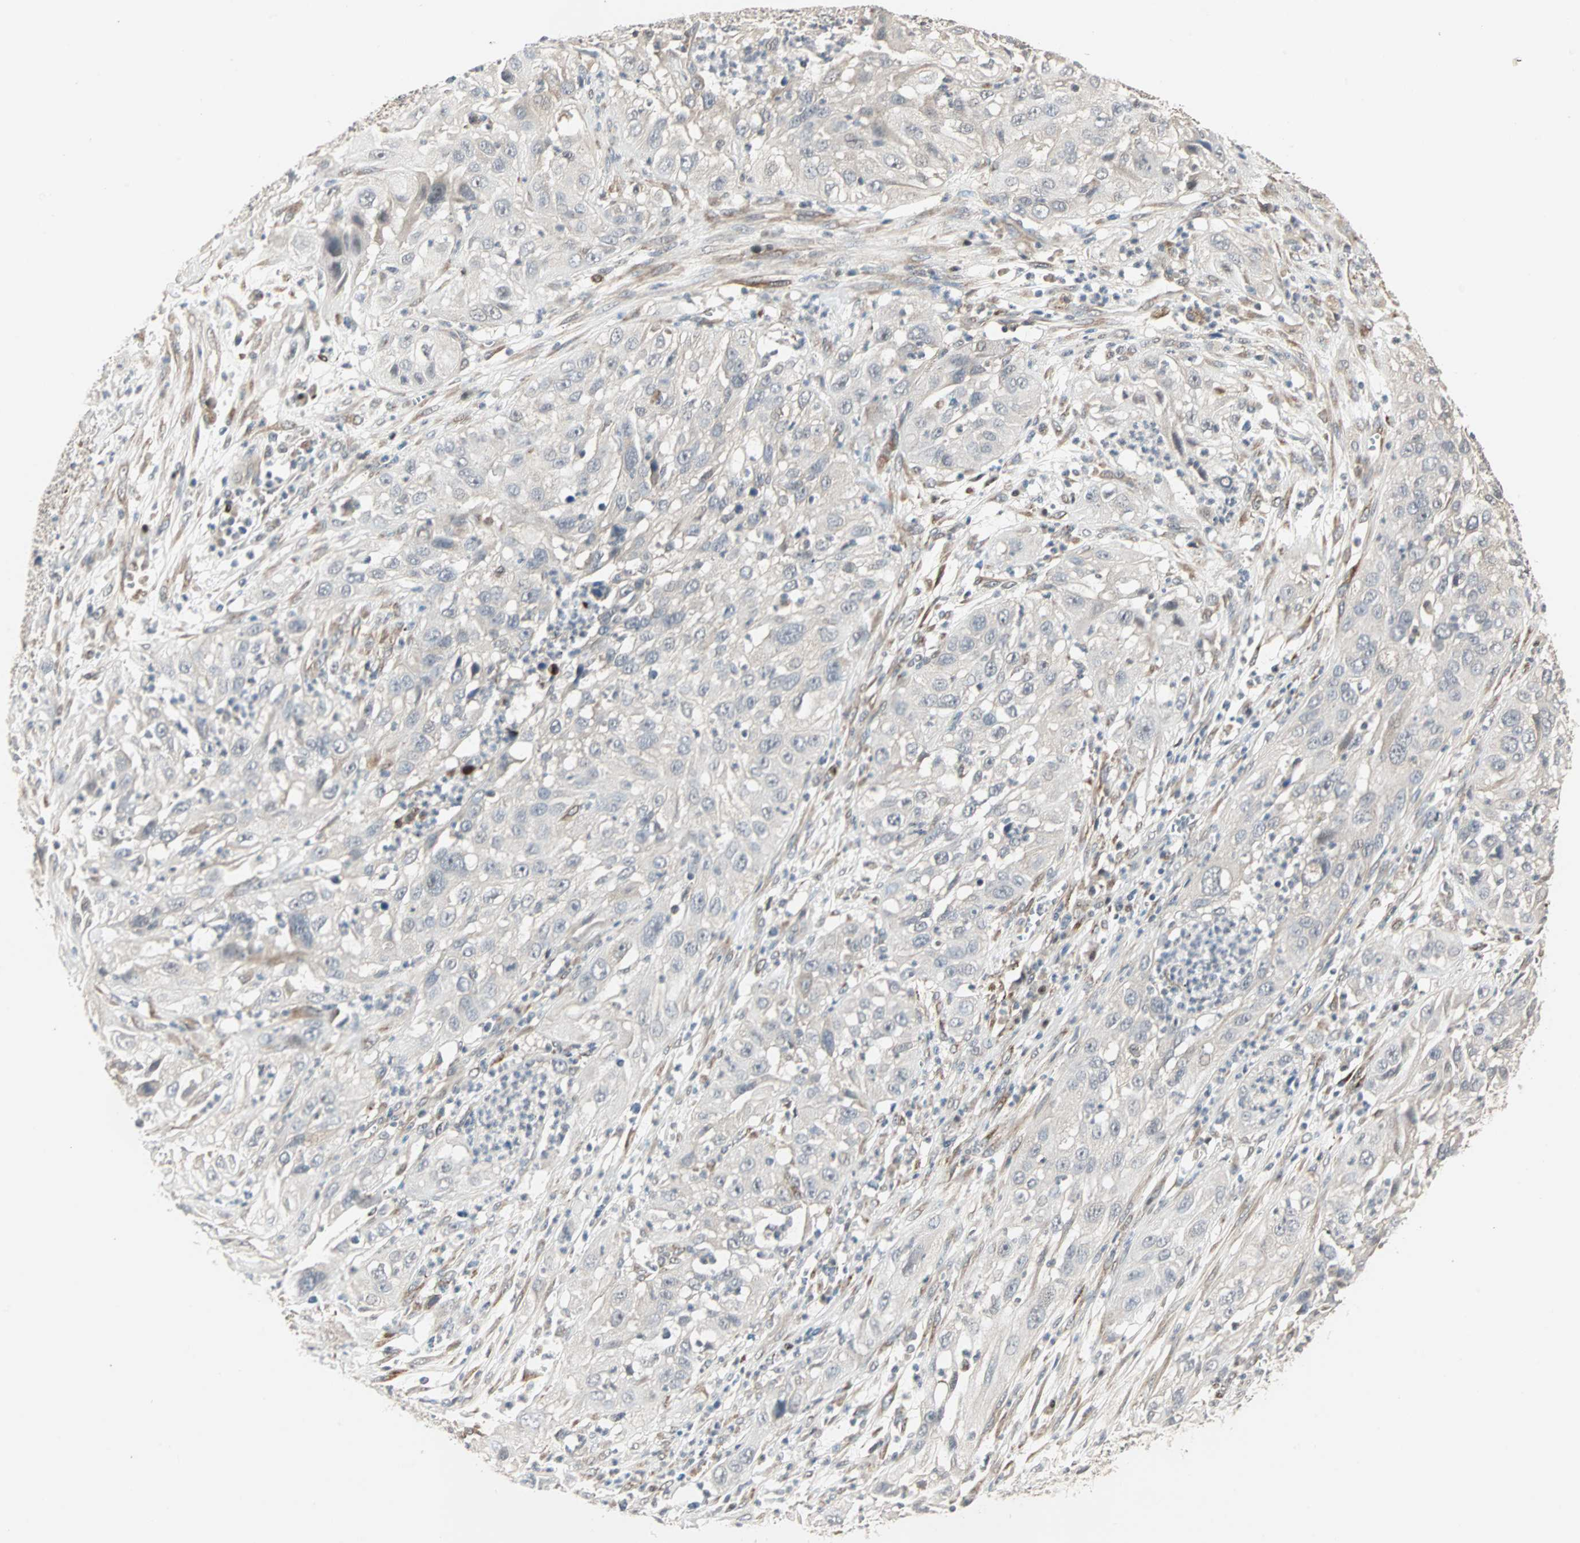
{"staining": {"intensity": "negative", "quantity": "none", "location": "none"}, "tissue": "cervical cancer", "cell_type": "Tumor cells", "image_type": "cancer", "snomed": [{"axis": "morphology", "description": "Squamous cell carcinoma, NOS"}, {"axis": "topography", "description": "Cervix"}], "caption": "This histopathology image is of squamous cell carcinoma (cervical) stained with immunohistochemistry to label a protein in brown with the nuclei are counter-stained blue. There is no expression in tumor cells.", "gene": "TRPV4", "patient": {"sex": "female", "age": 32}}